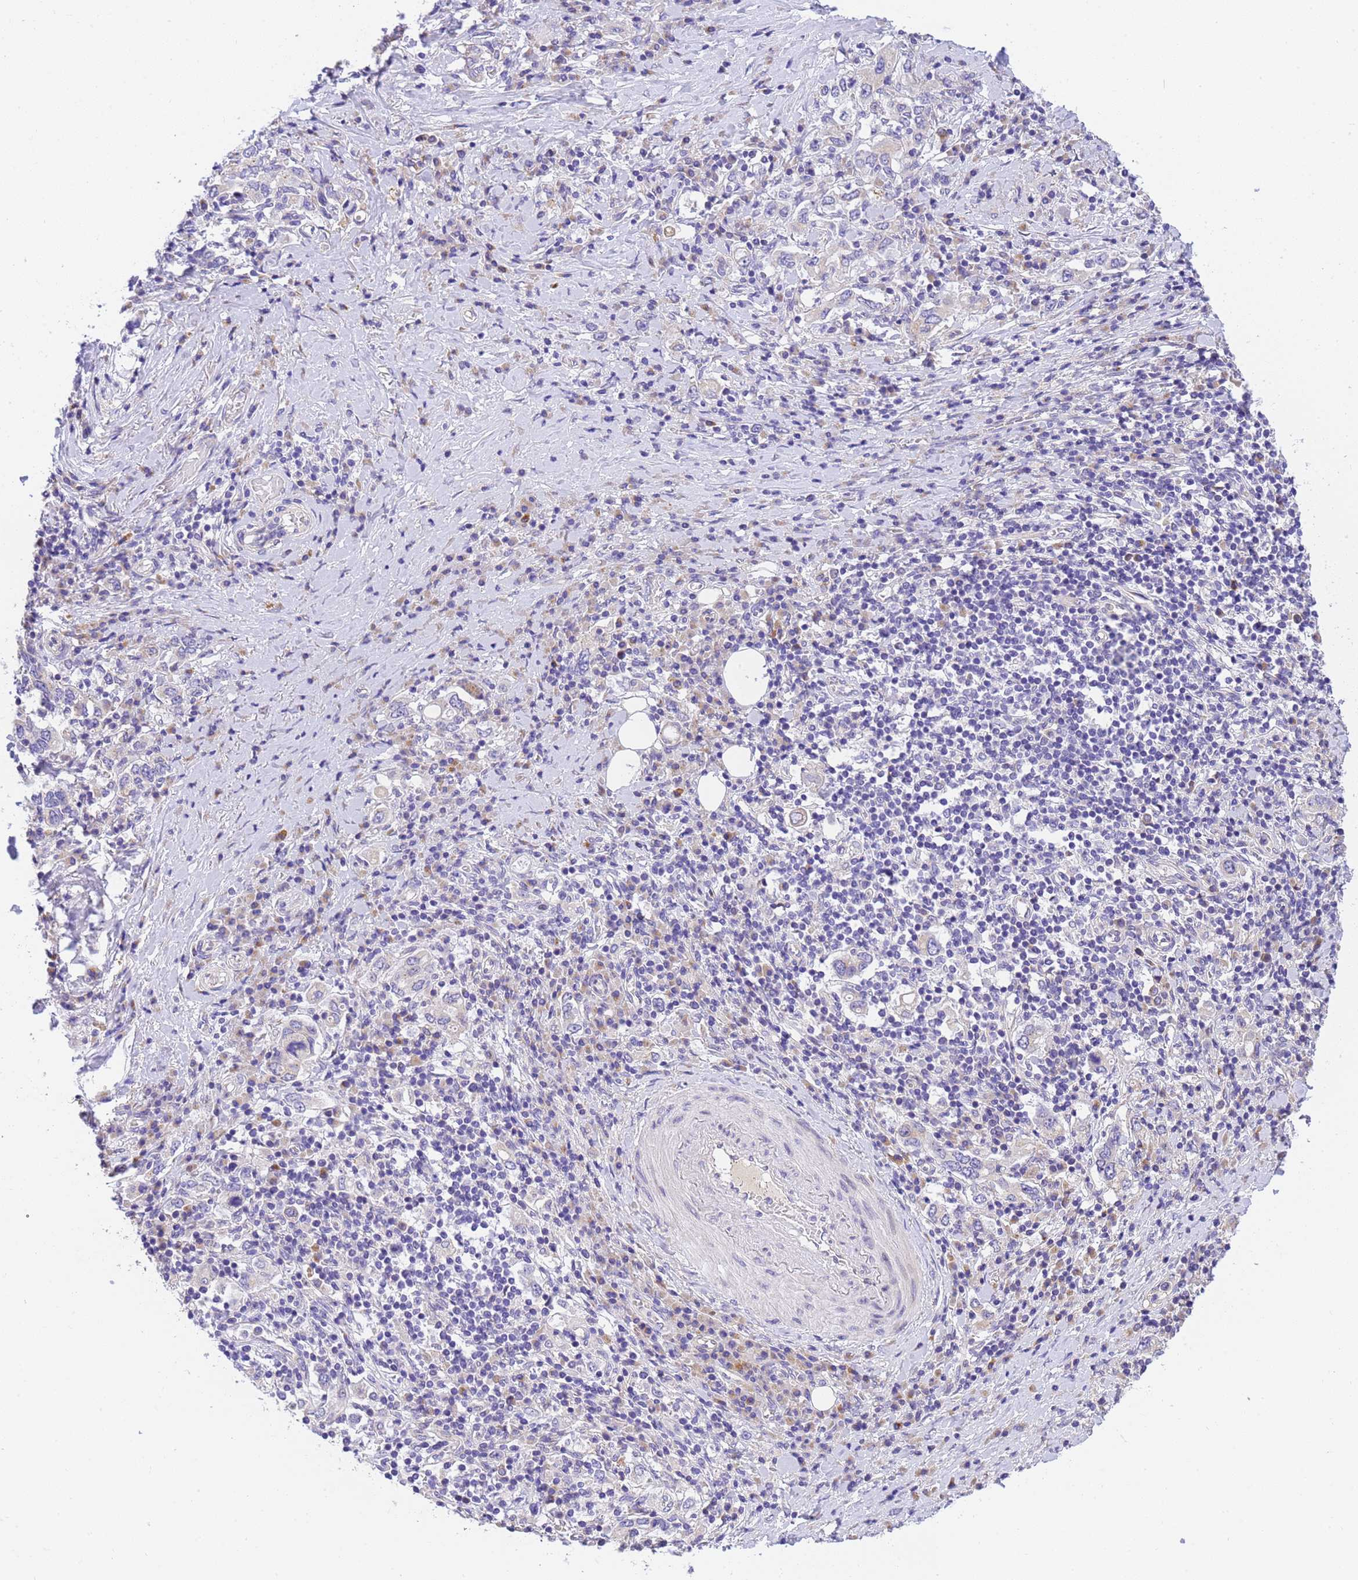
{"staining": {"intensity": "negative", "quantity": "none", "location": "none"}, "tissue": "stomach cancer", "cell_type": "Tumor cells", "image_type": "cancer", "snomed": [{"axis": "morphology", "description": "Adenocarcinoma, NOS"}, {"axis": "topography", "description": "Stomach, upper"}, {"axis": "topography", "description": "Stomach"}], "caption": "Stomach cancer (adenocarcinoma) was stained to show a protein in brown. There is no significant expression in tumor cells.", "gene": "RHBDD3", "patient": {"sex": "male", "age": 62}}